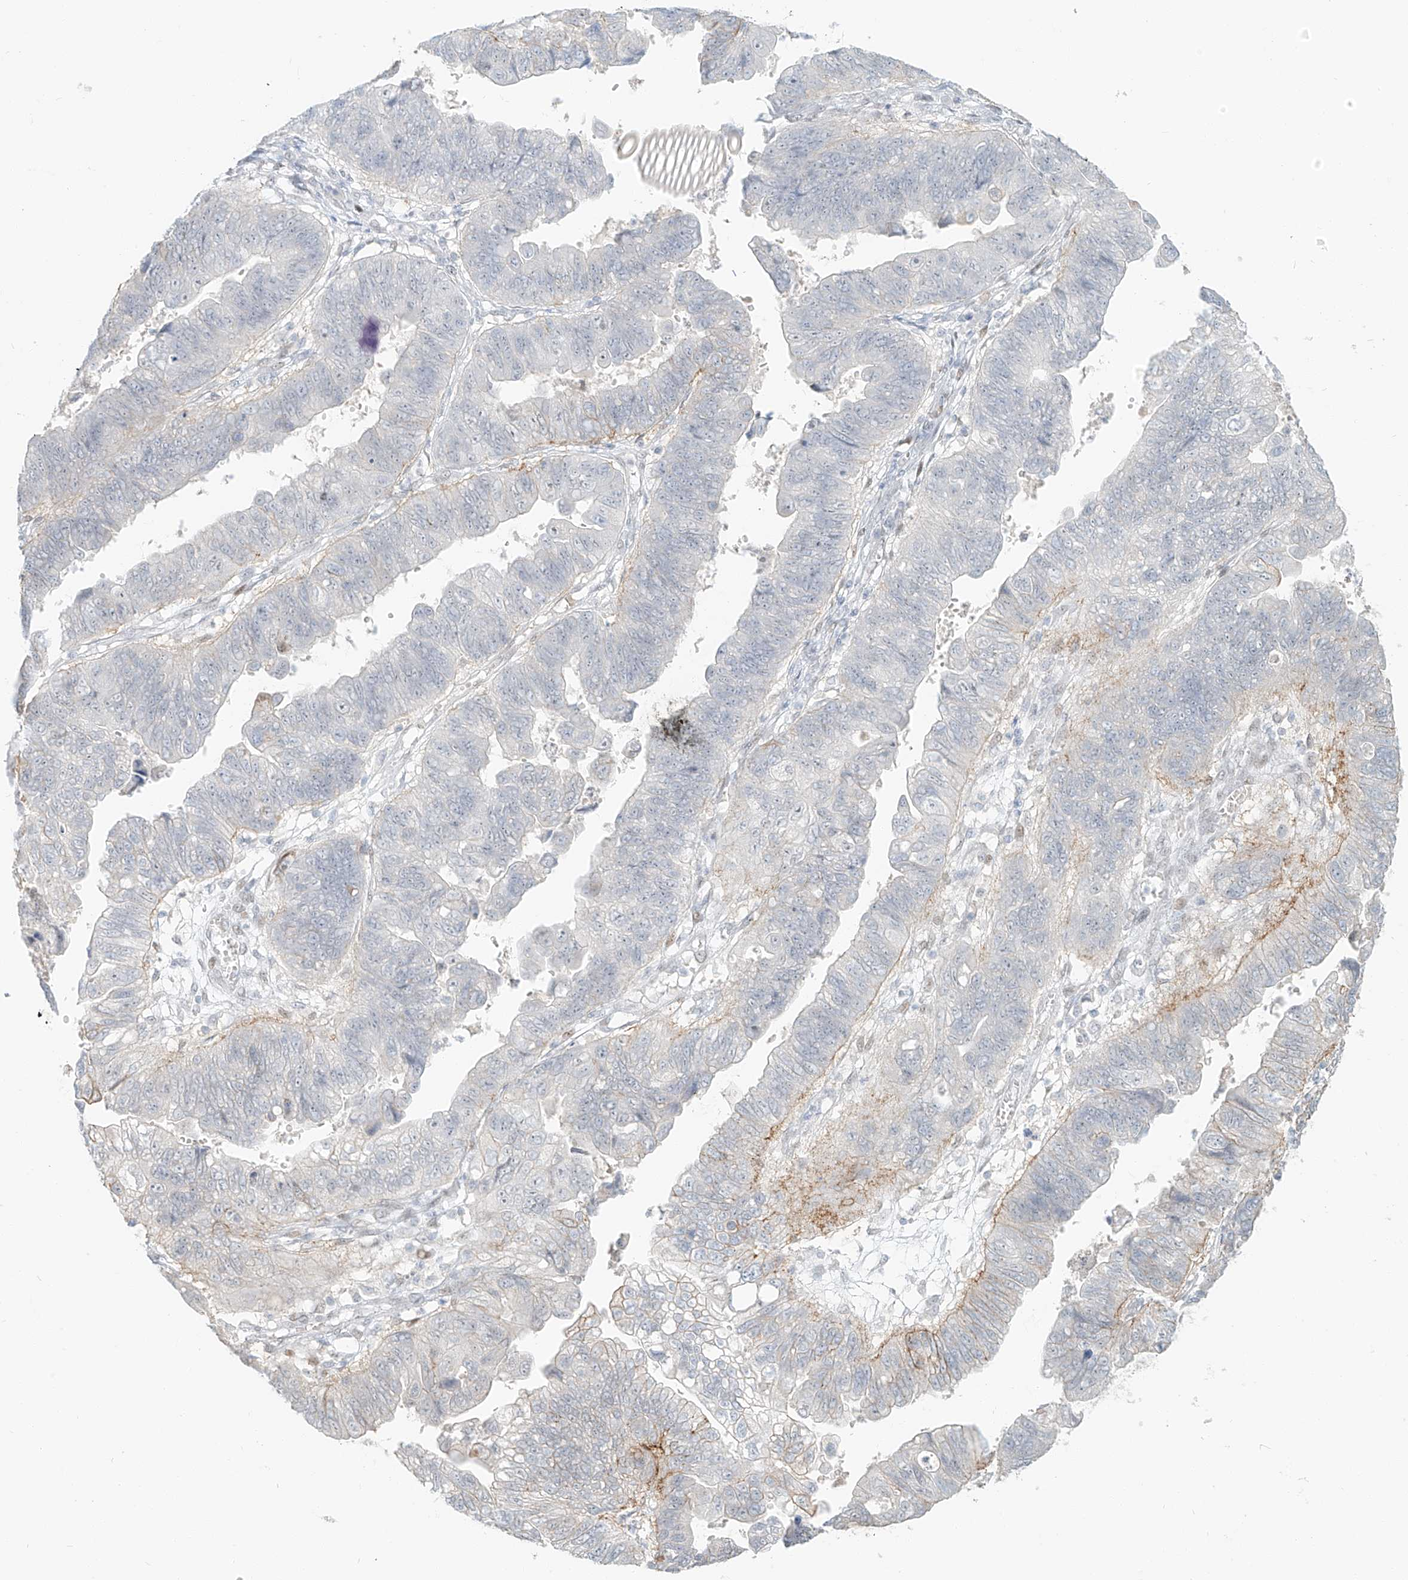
{"staining": {"intensity": "weak", "quantity": "<25%", "location": "cytoplasmic/membranous"}, "tissue": "stomach cancer", "cell_type": "Tumor cells", "image_type": "cancer", "snomed": [{"axis": "morphology", "description": "Adenocarcinoma, NOS"}, {"axis": "topography", "description": "Stomach"}], "caption": "Human stomach cancer (adenocarcinoma) stained for a protein using immunohistochemistry (IHC) reveals no expression in tumor cells.", "gene": "ZNF774", "patient": {"sex": "male", "age": 59}}